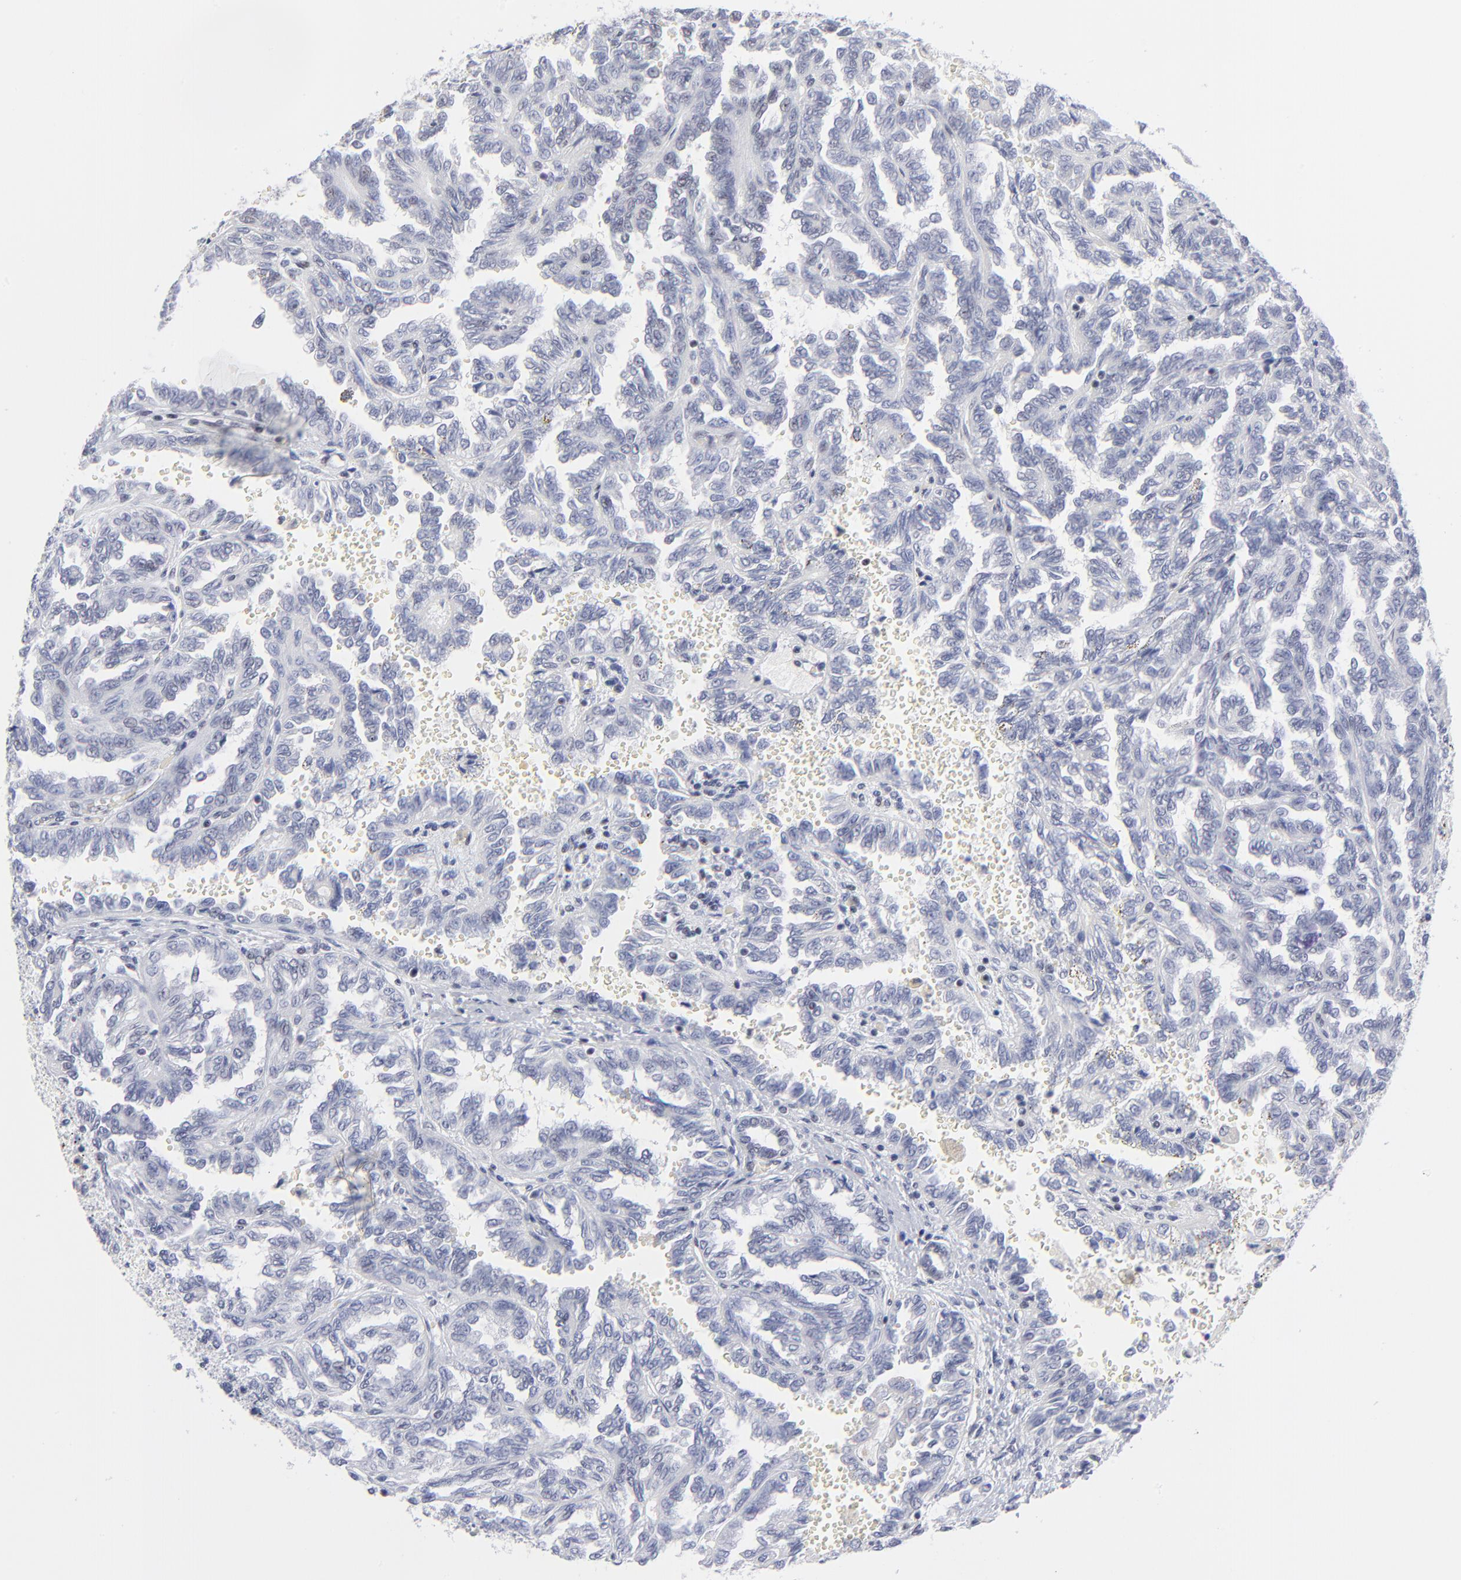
{"staining": {"intensity": "weak", "quantity": "25%-75%", "location": "nuclear"}, "tissue": "renal cancer", "cell_type": "Tumor cells", "image_type": "cancer", "snomed": [{"axis": "morphology", "description": "Inflammation, NOS"}, {"axis": "morphology", "description": "Adenocarcinoma, NOS"}, {"axis": "topography", "description": "Kidney"}], "caption": "Immunohistochemistry (IHC) (DAB (3,3'-diaminobenzidine)) staining of human renal cancer reveals weak nuclear protein positivity in about 25%-75% of tumor cells.", "gene": "SP2", "patient": {"sex": "male", "age": 68}}